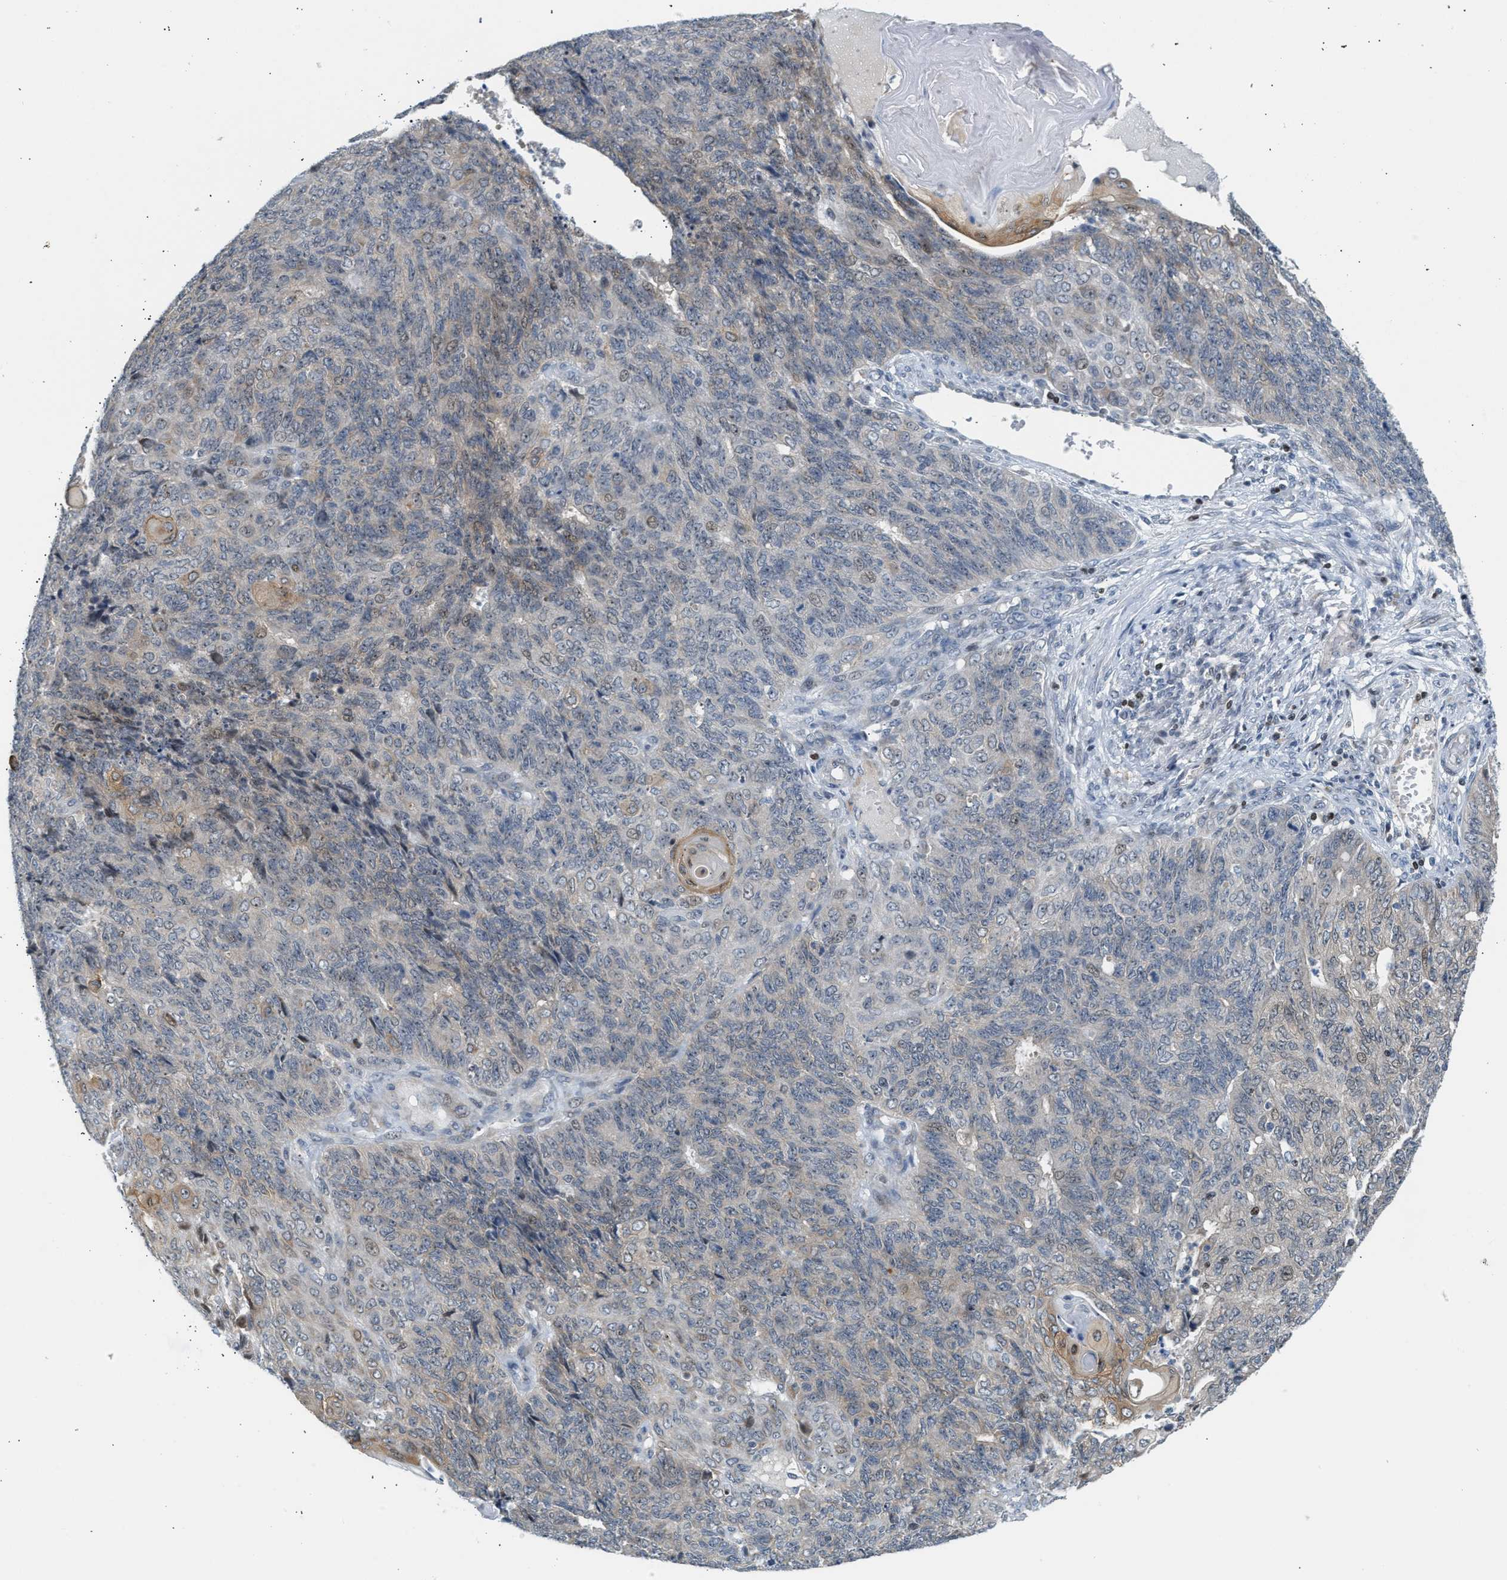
{"staining": {"intensity": "weak", "quantity": "<25%", "location": "cytoplasmic/membranous"}, "tissue": "endometrial cancer", "cell_type": "Tumor cells", "image_type": "cancer", "snomed": [{"axis": "morphology", "description": "Adenocarcinoma, NOS"}, {"axis": "topography", "description": "Endometrium"}], "caption": "A high-resolution micrograph shows IHC staining of endometrial adenocarcinoma, which shows no significant expression in tumor cells.", "gene": "NPS", "patient": {"sex": "female", "age": 32}}